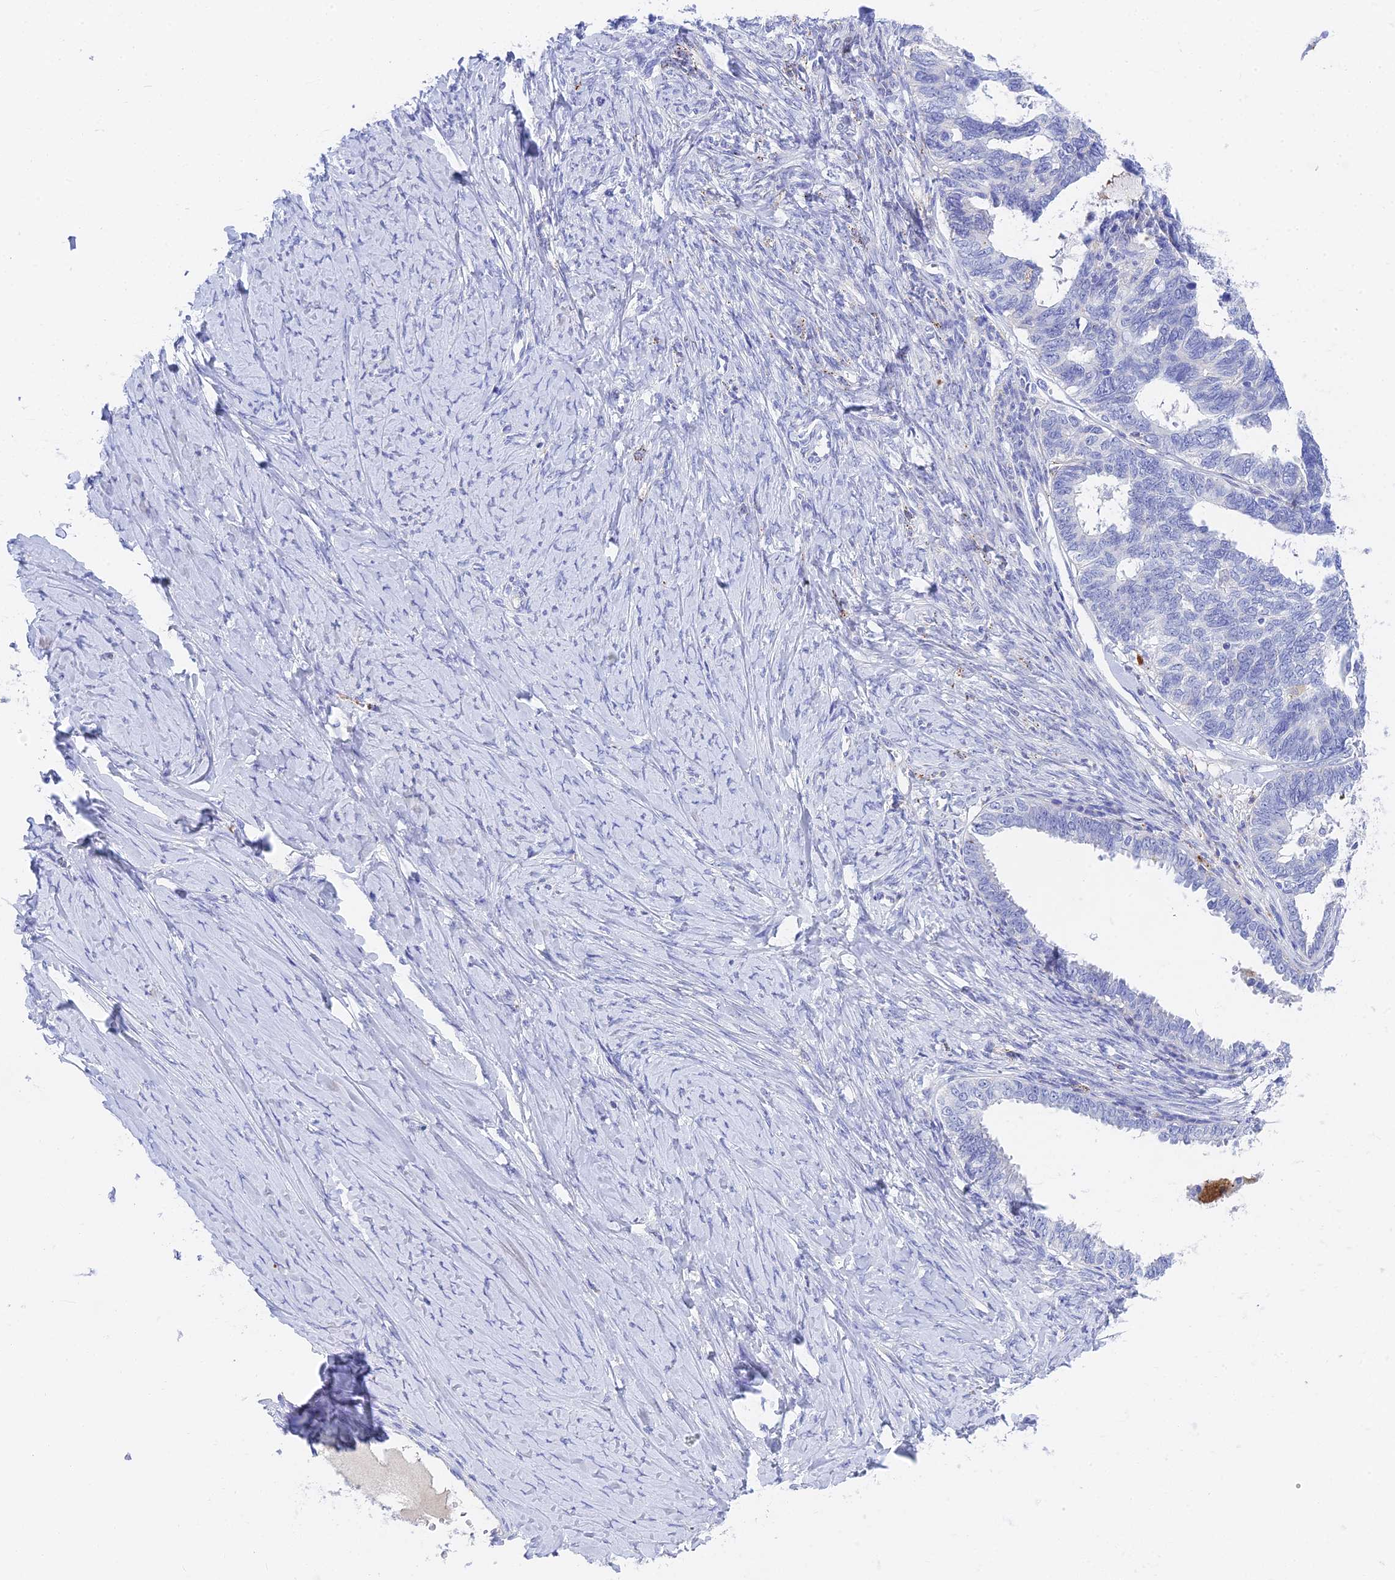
{"staining": {"intensity": "negative", "quantity": "none", "location": "none"}, "tissue": "ovarian cancer", "cell_type": "Tumor cells", "image_type": "cancer", "snomed": [{"axis": "morphology", "description": "Cystadenocarcinoma, serous, NOS"}, {"axis": "topography", "description": "Ovary"}], "caption": "There is no significant positivity in tumor cells of ovarian cancer. Nuclei are stained in blue.", "gene": "ADAMTS13", "patient": {"sex": "female", "age": 79}}